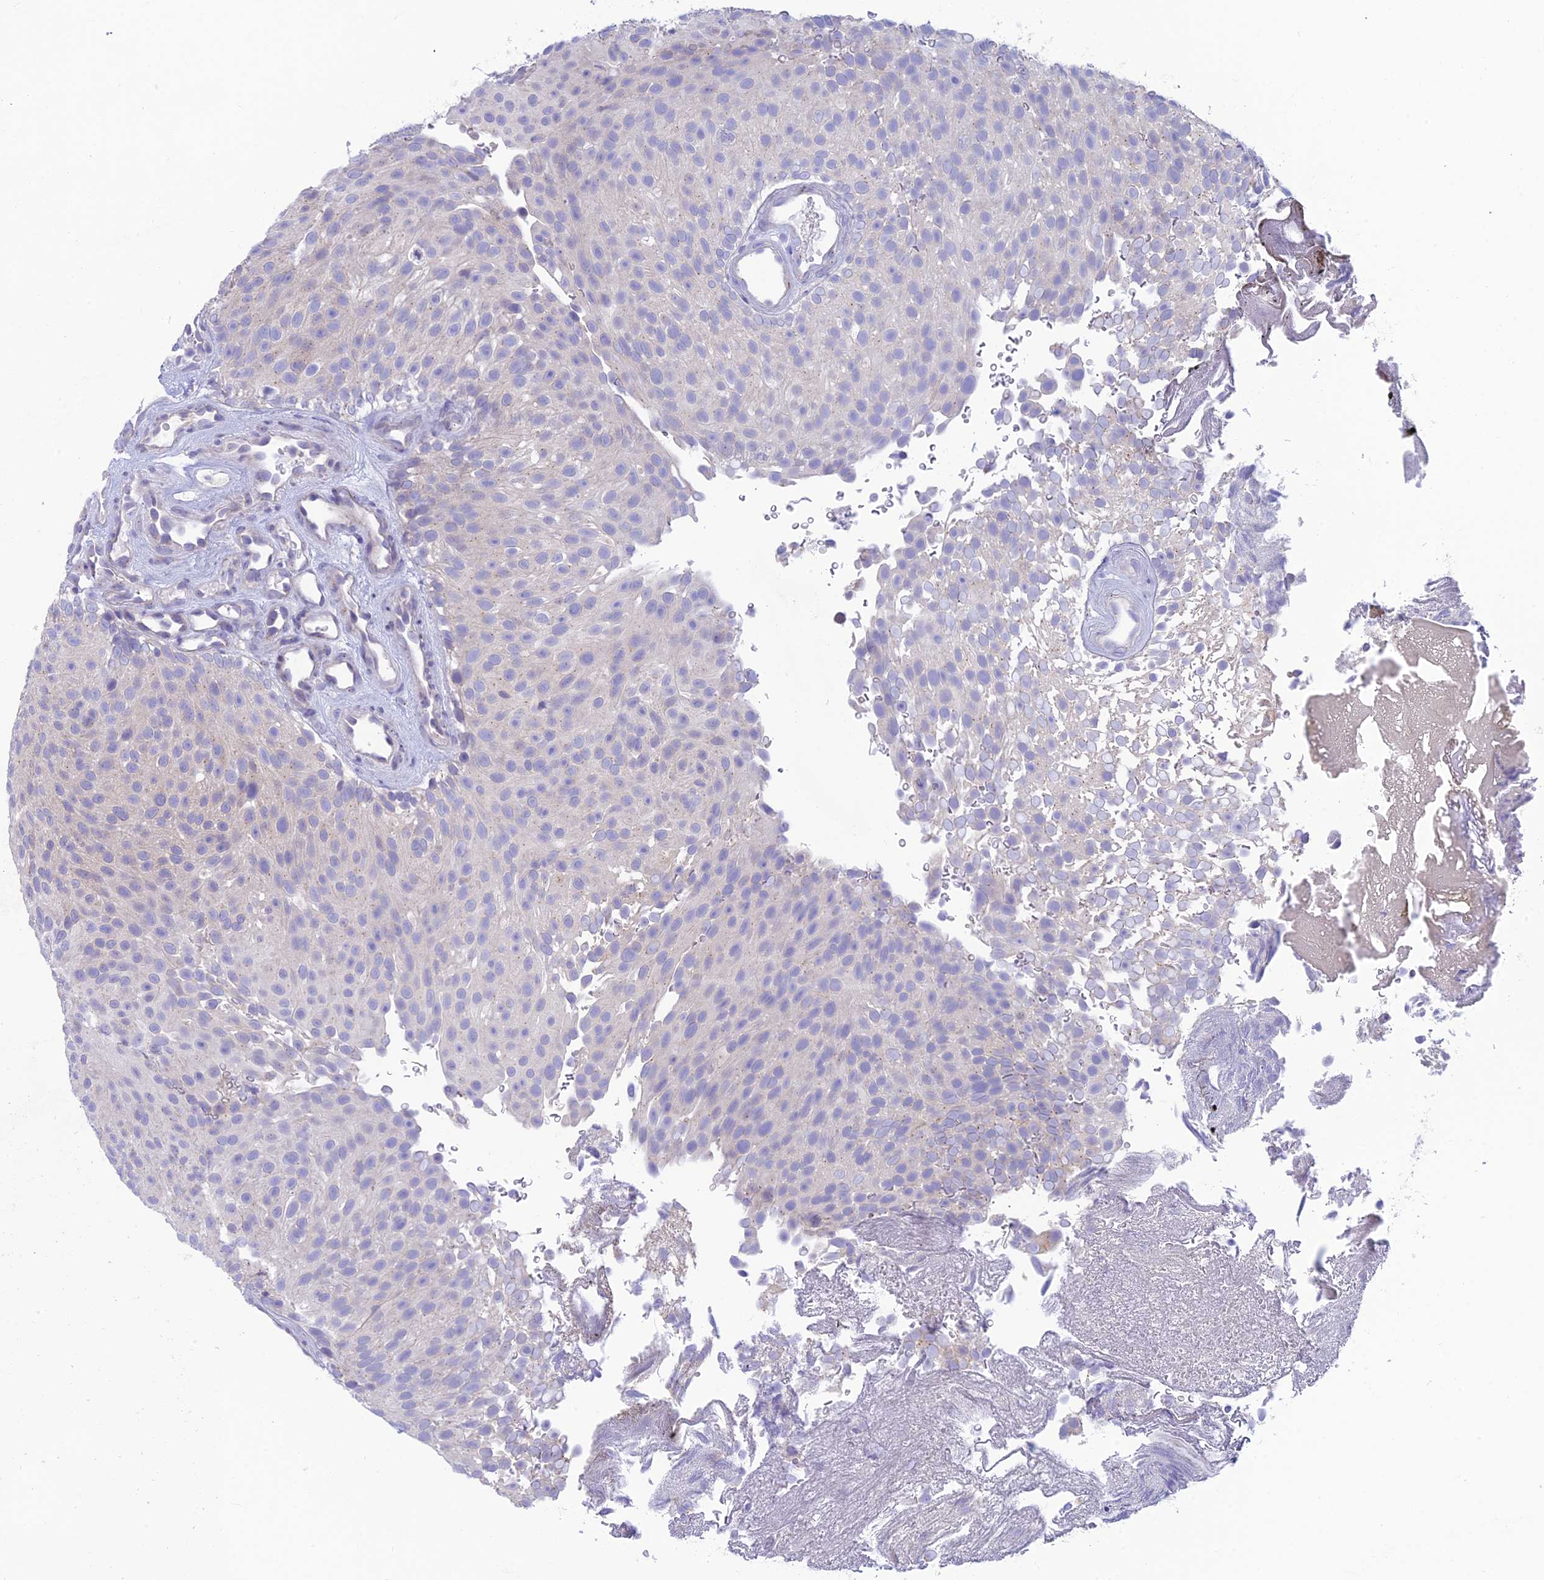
{"staining": {"intensity": "negative", "quantity": "none", "location": "none"}, "tissue": "urothelial cancer", "cell_type": "Tumor cells", "image_type": "cancer", "snomed": [{"axis": "morphology", "description": "Urothelial carcinoma, Low grade"}, {"axis": "topography", "description": "Urinary bladder"}], "caption": "Immunohistochemical staining of urothelial carcinoma (low-grade) displays no significant positivity in tumor cells. (DAB (3,3'-diaminobenzidine) immunohistochemistry visualized using brightfield microscopy, high magnification).", "gene": "XPO7", "patient": {"sex": "male", "age": 78}}